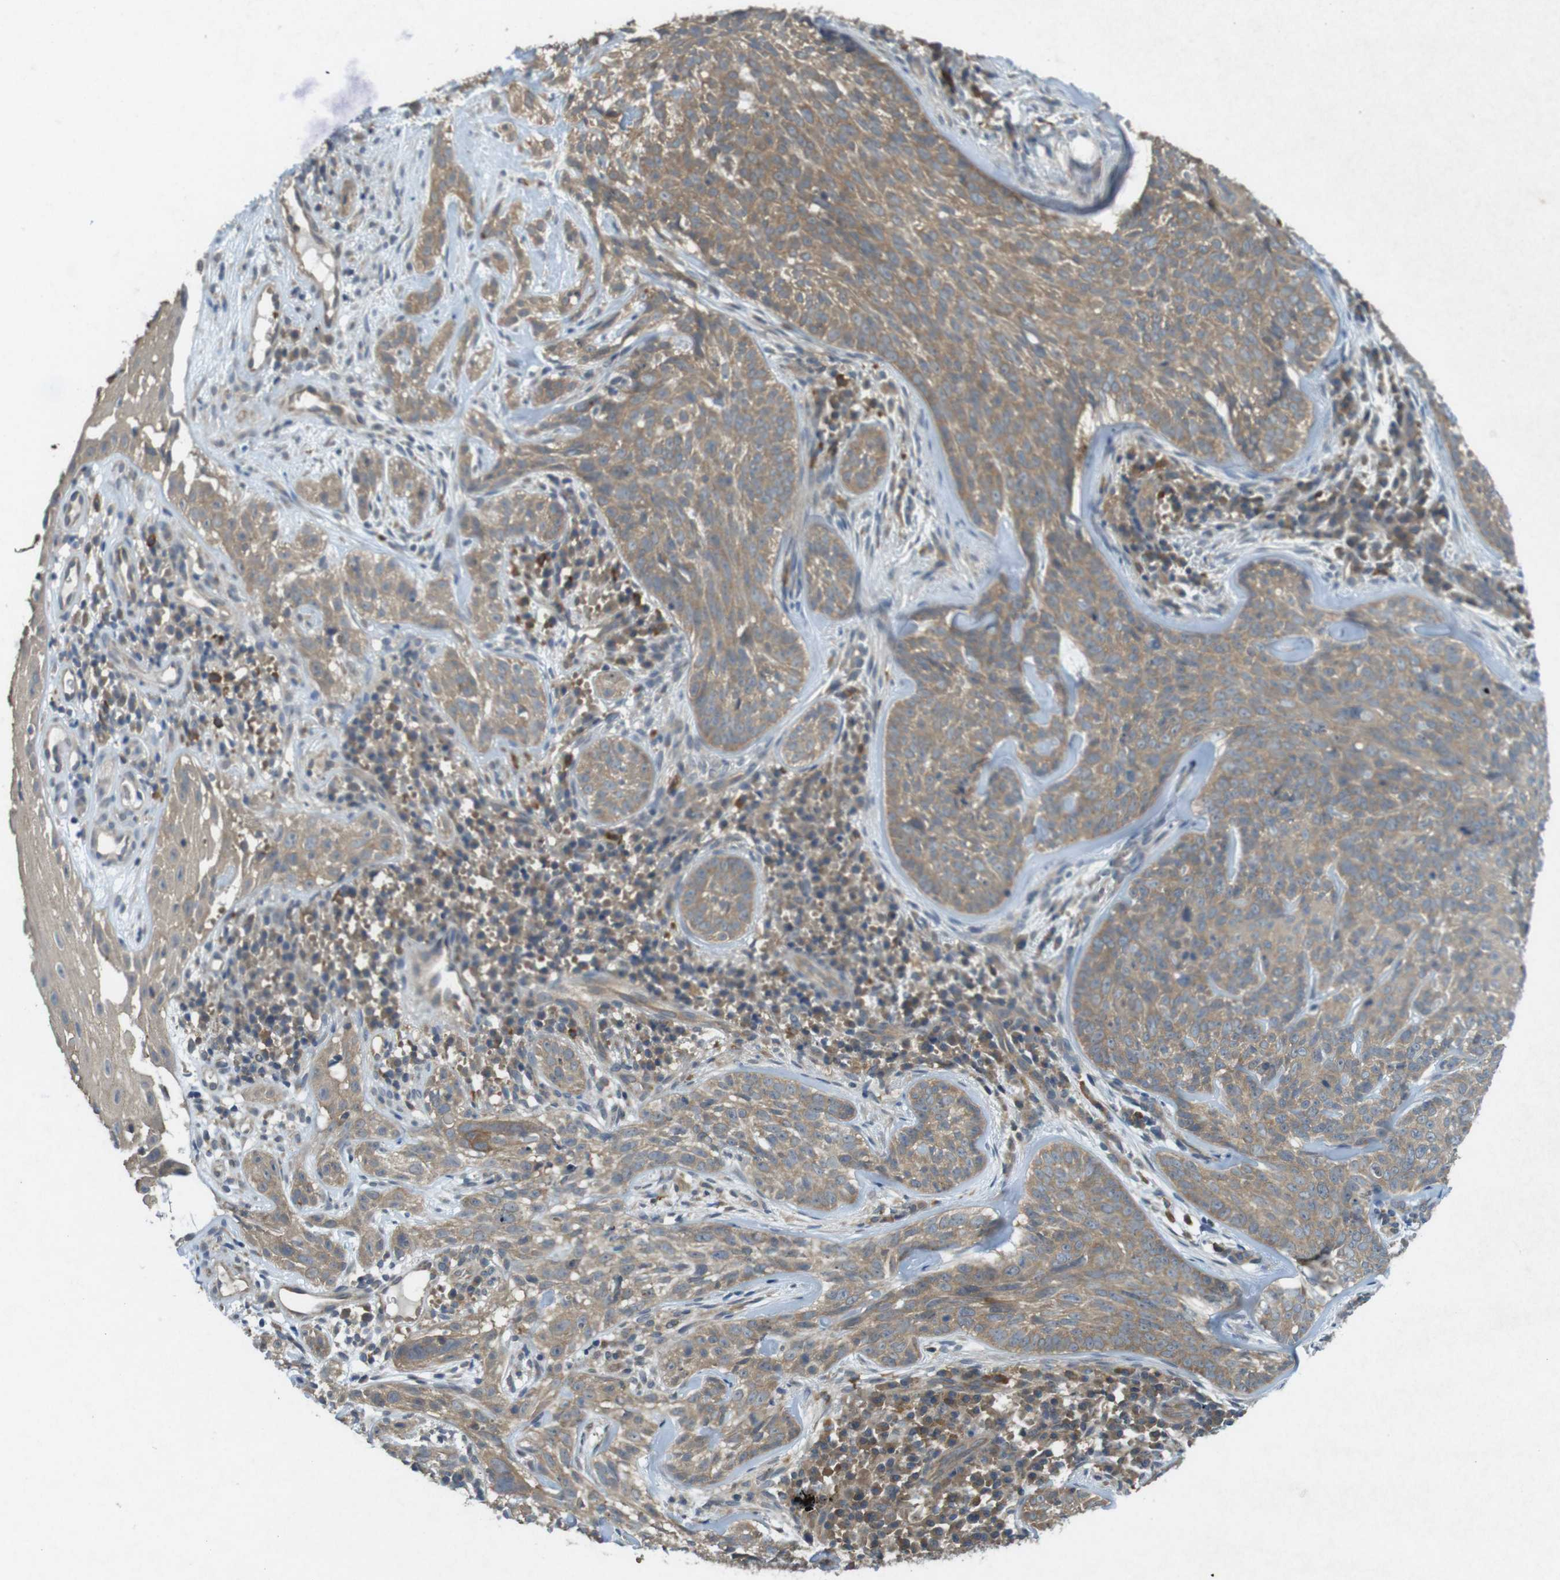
{"staining": {"intensity": "moderate", "quantity": ">75%", "location": "cytoplasmic/membranous"}, "tissue": "skin cancer", "cell_type": "Tumor cells", "image_type": "cancer", "snomed": [{"axis": "morphology", "description": "Basal cell carcinoma"}, {"axis": "topography", "description": "Skin"}], "caption": "Tumor cells display medium levels of moderate cytoplasmic/membranous positivity in about >75% of cells in skin cancer (basal cell carcinoma).", "gene": "SUGT1", "patient": {"sex": "male", "age": 72}}